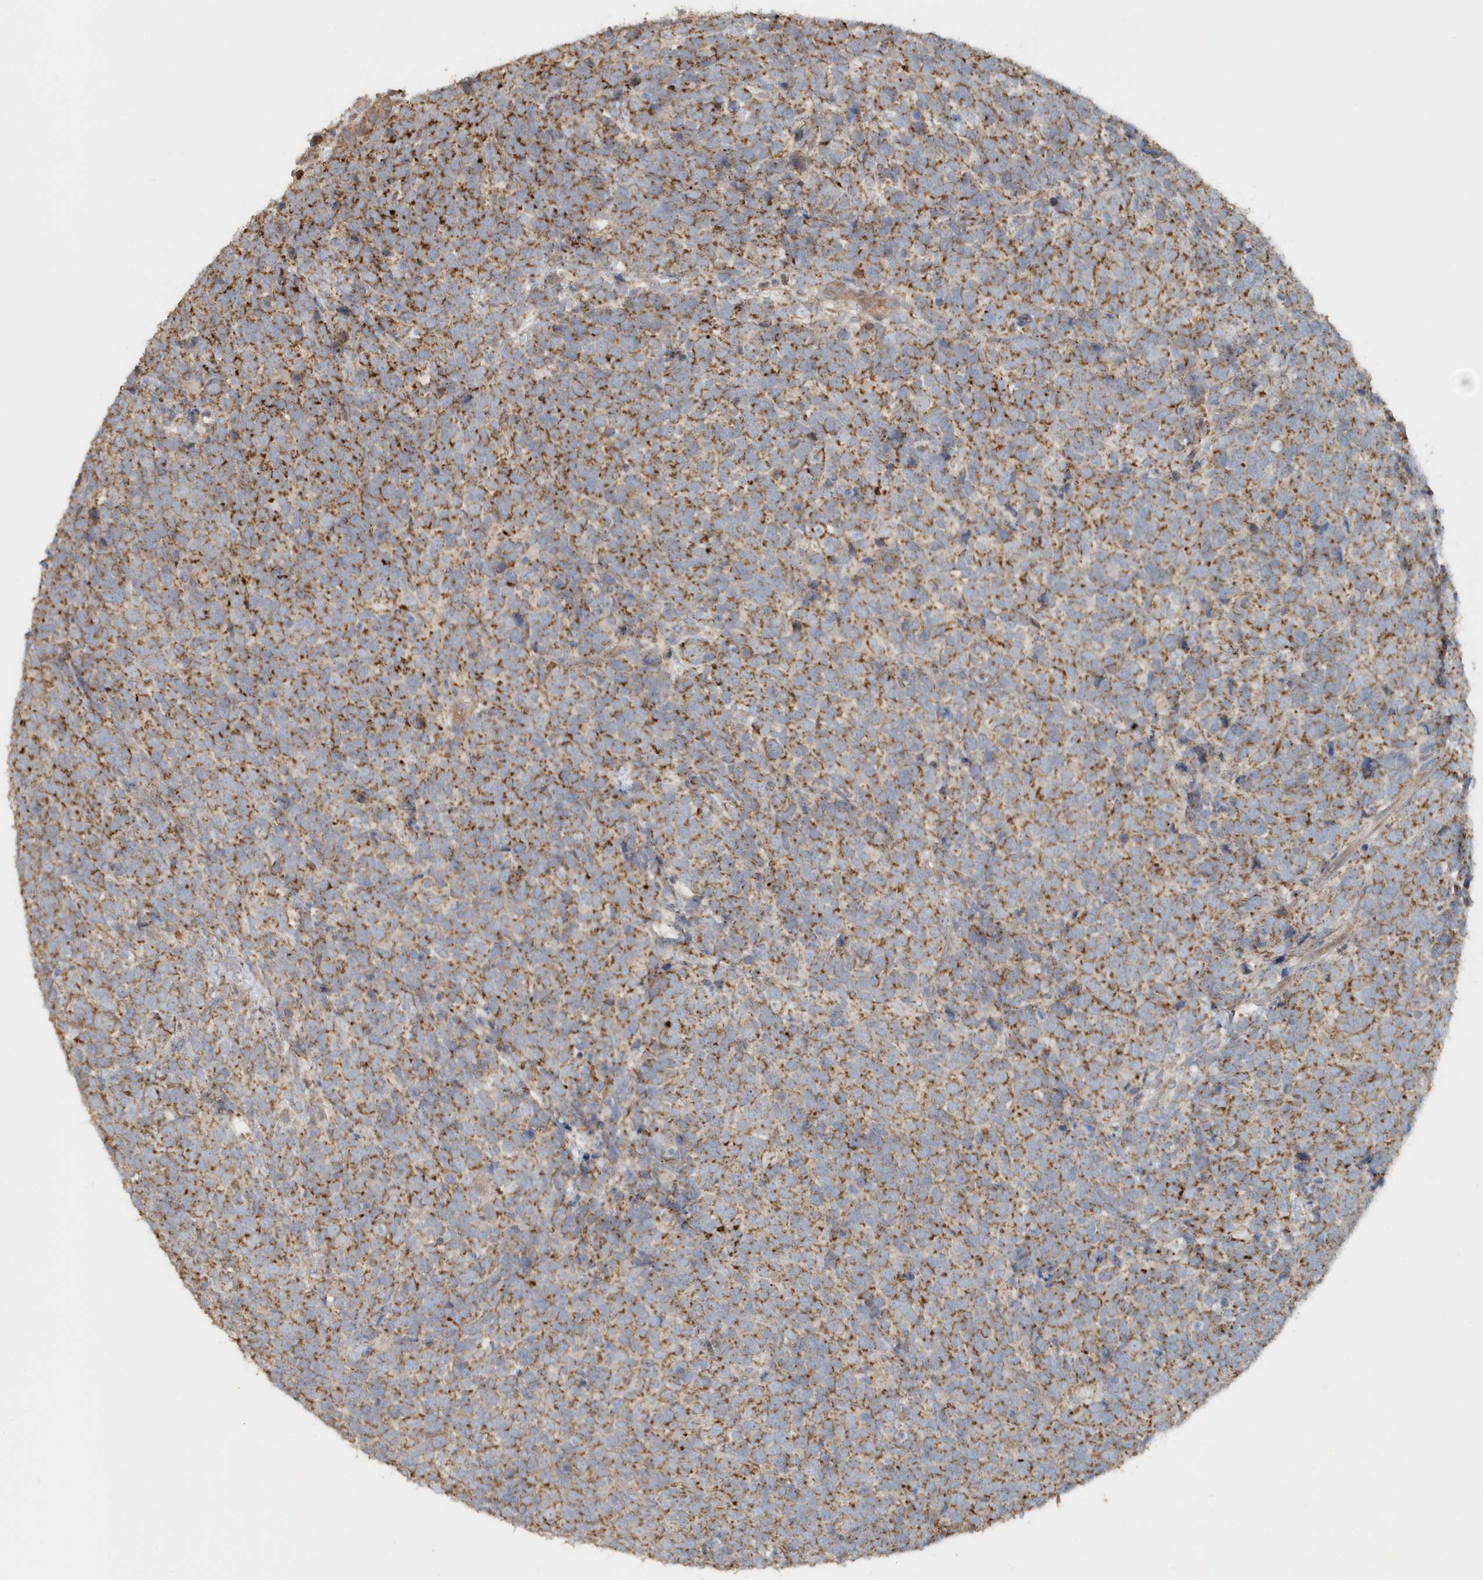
{"staining": {"intensity": "moderate", "quantity": ">75%", "location": "cytoplasmic/membranous"}, "tissue": "urothelial cancer", "cell_type": "Tumor cells", "image_type": "cancer", "snomed": [{"axis": "morphology", "description": "Urothelial carcinoma, High grade"}, {"axis": "topography", "description": "Urinary bladder"}], "caption": "Urothelial cancer was stained to show a protein in brown. There is medium levels of moderate cytoplasmic/membranous positivity in about >75% of tumor cells.", "gene": "MMUT", "patient": {"sex": "female", "age": 82}}